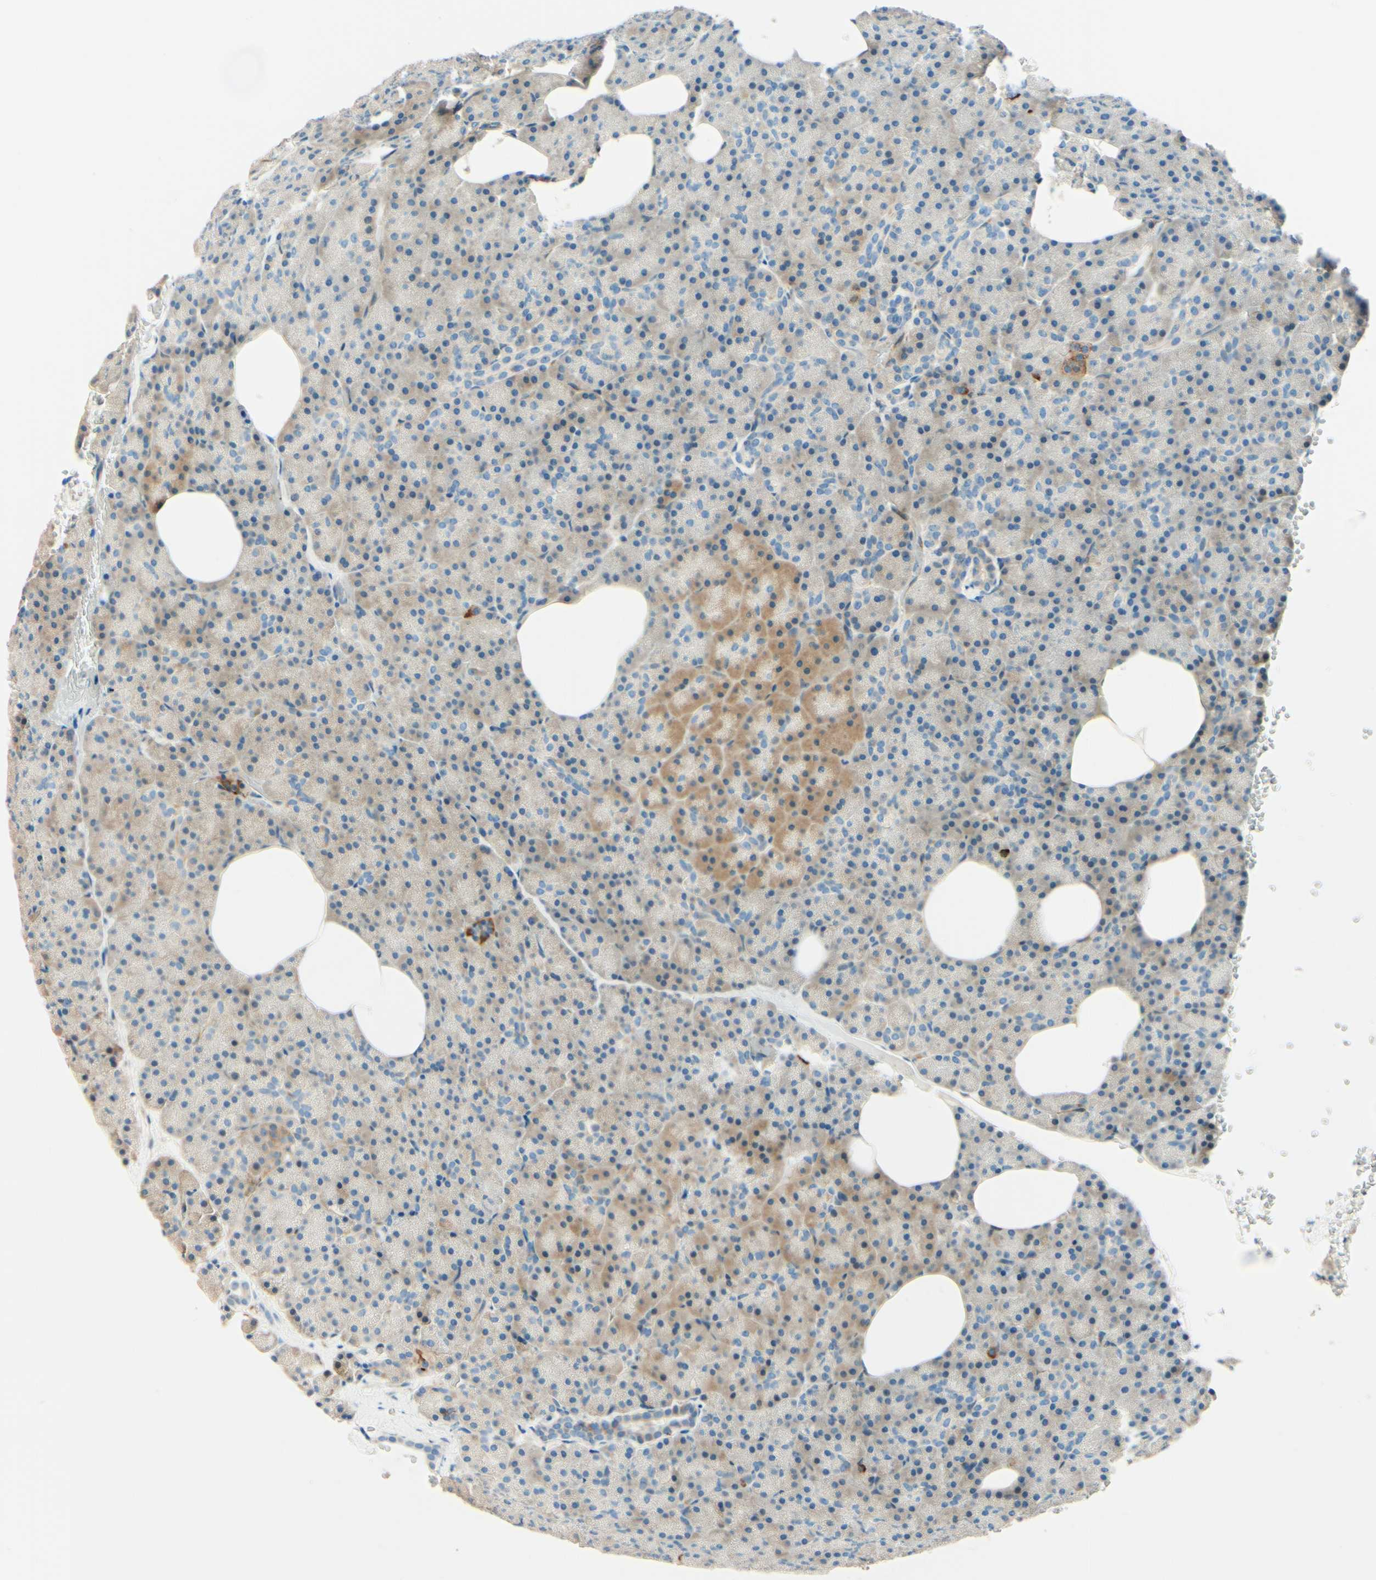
{"staining": {"intensity": "weak", "quantity": "<25%", "location": "cytoplasmic/membranous"}, "tissue": "pancreas", "cell_type": "Exocrine glandular cells", "image_type": "normal", "snomed": [{"axis": "morphology", "description": "Normal tissue, NOS"}, {"axis": "topography", "description": "Pancreas"}], "caption": "Pancreas stained for a protein using immunohistochemistry demonstrates no staining exocrine glandular cells.", "gene": "TAOK2", "patient": {"sex": "female", "age": 35}}